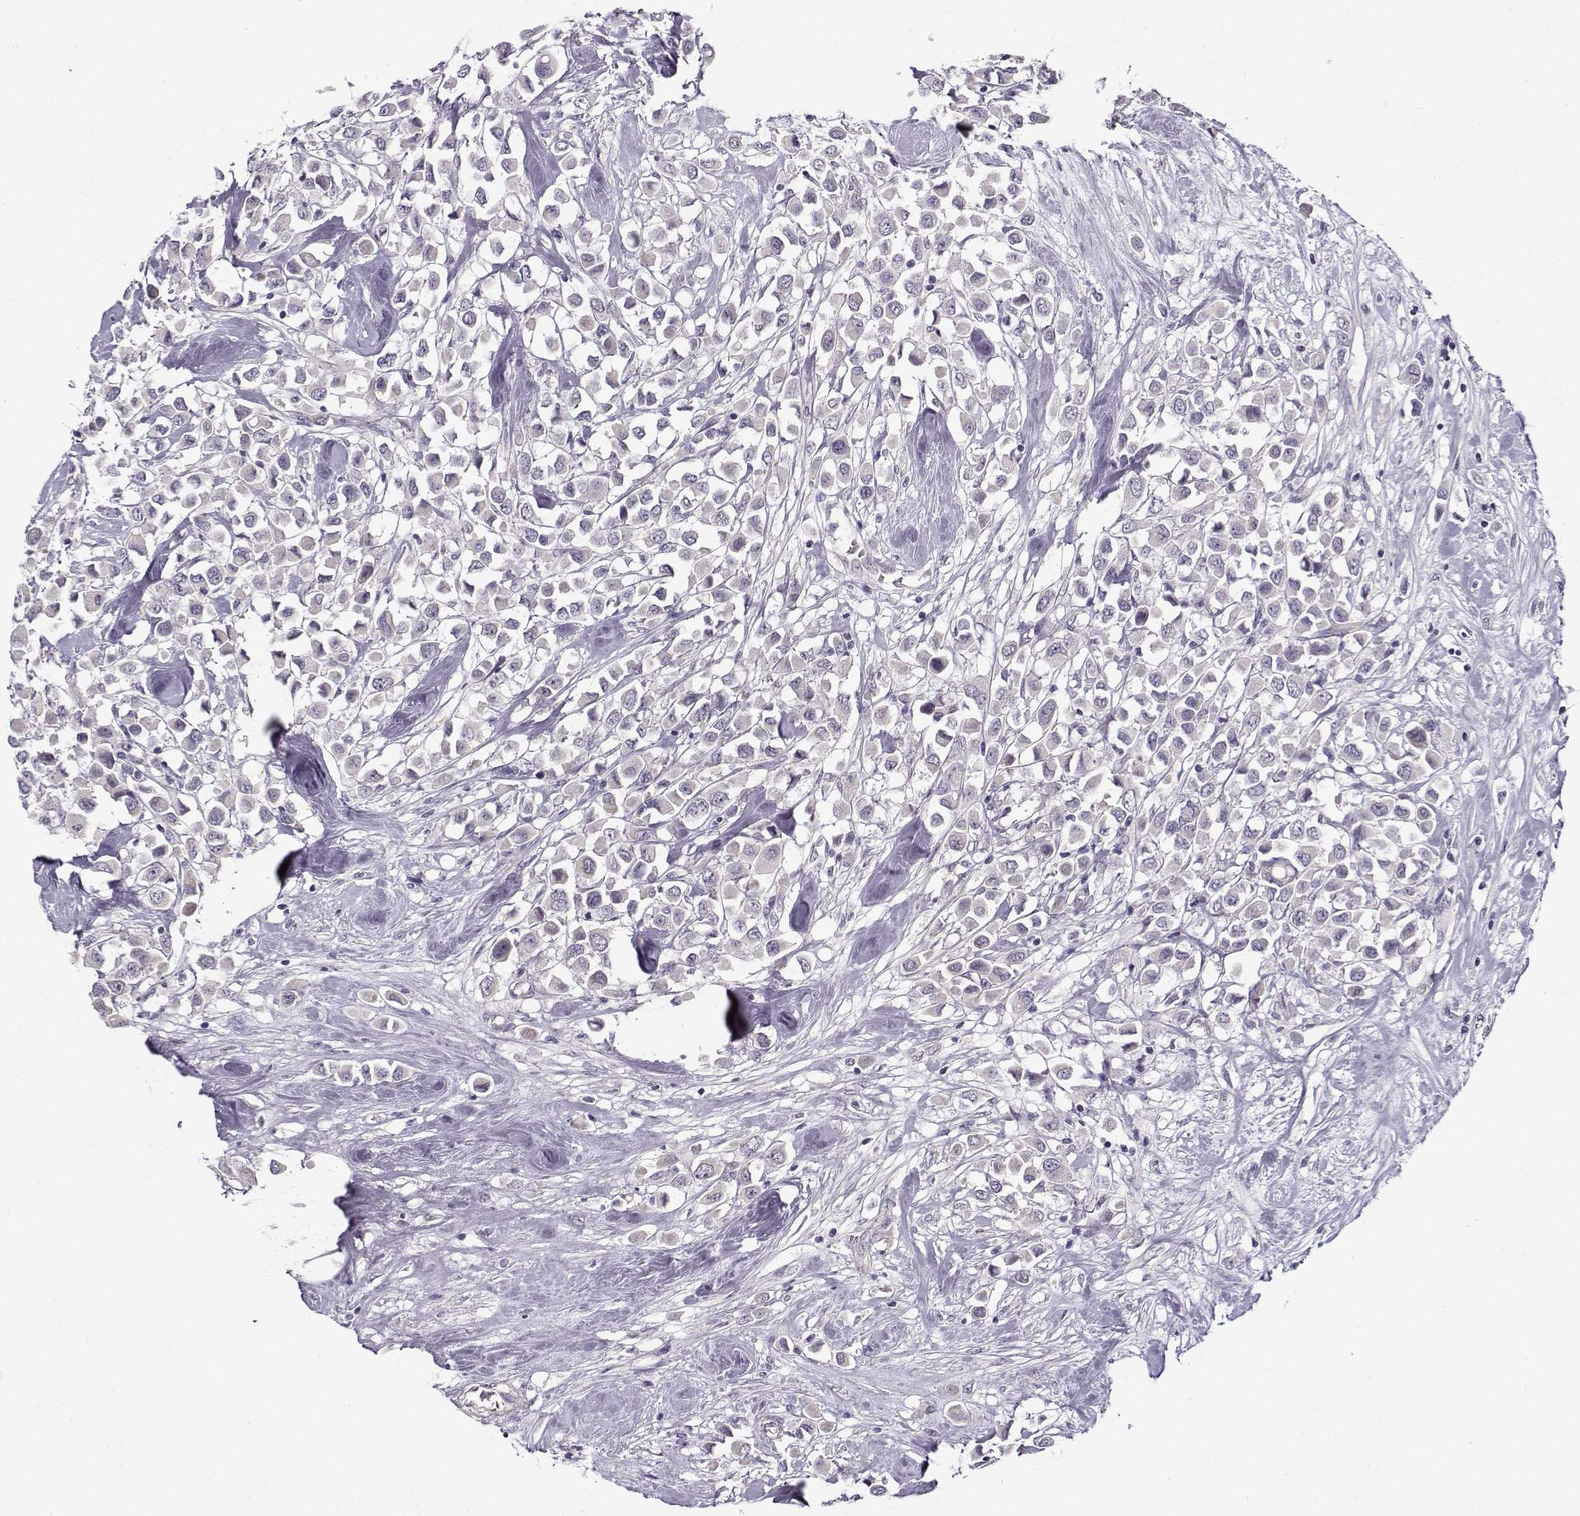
{"staining": {"intensity": "negative", "quantity": "none", "location": "none"}, "tissue": "breast cancer", "cell_type": "Tumor cells", "image_type": "cancer", "snomed": [{"axis": "morphology", "description": "Duct carcinoma"}, {"axis": "topography", "description": "Breast"}], "caption": "High magnification brightfield microscopy of breast cancer (infiltrating ductal carcinoma) stained with DAB (3,3'-diaminobenzidine) (brown) and counterstained with hematoxylin (blue): tumor cells show no significant staining.", "gene": "TEX55", "patient": {"sex": "female", "age": 61}}